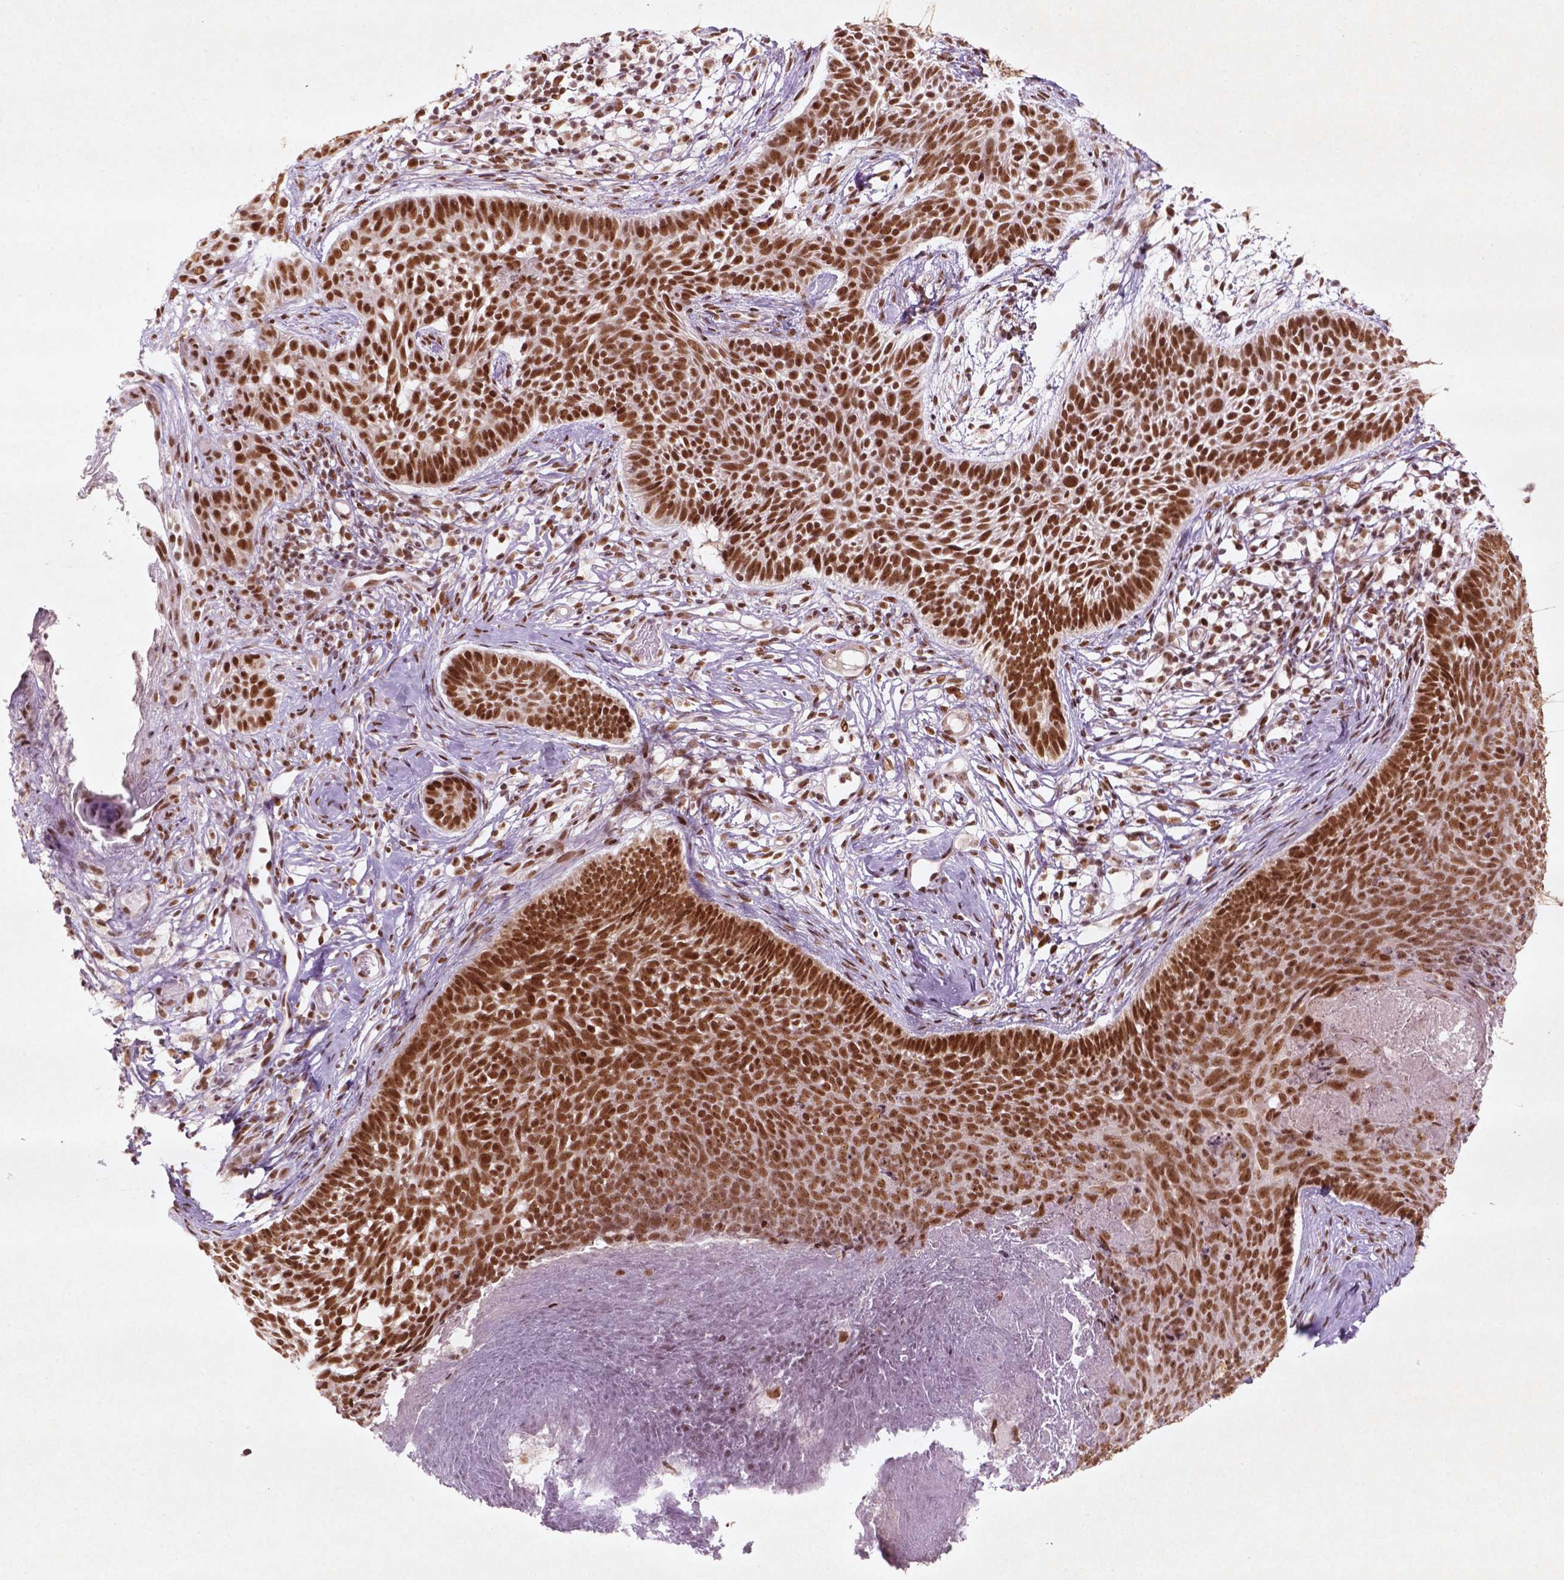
{"staining": {"intensity": "strong", "quantity": ">75%", "location": "nuclear"}, "tissue": "skin cancer", "cell_type": "Tumor cells", "image_type": "cancer", "snomed": [{"axis": "morphology", "description": "Basal cell carcinoma"}, {"axis": "topography", "description": "Skin"}], "caption": "Brown immunohistochemical staining in basal cell carcinoma (skin) reveals strong nuclear positivity in about >75% of tumor cells.", "gene": "HMG20B", "patient": {"sex": "male", "age": 85}}